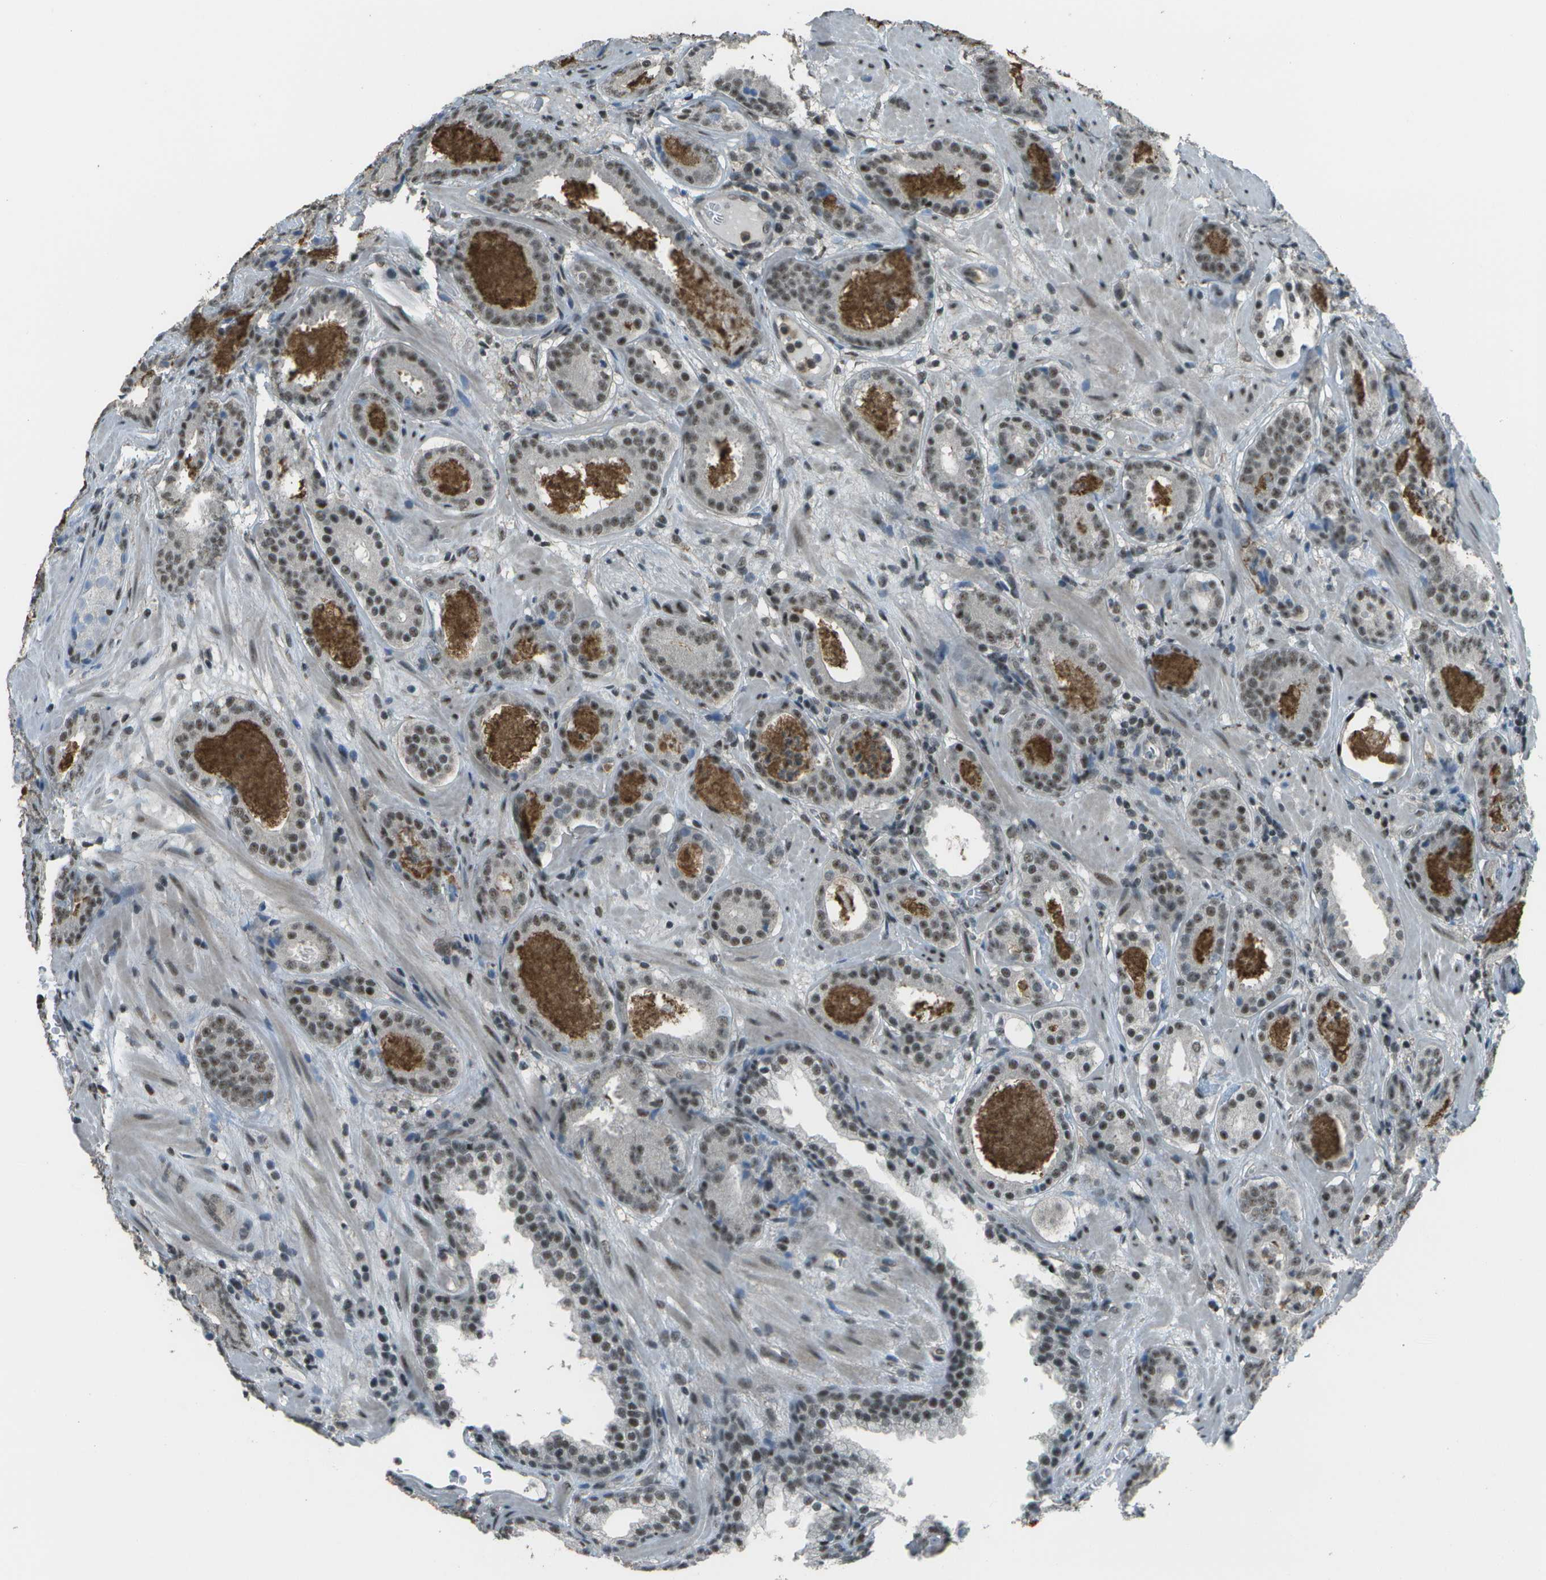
{"staining": {"intensity": "weak", "quantity": ">75%", "location": "nuclear"}, "tissue": "prostate cancer", "cell_type": "Tumor cells", "image_type": "cancer", "snomed": [{"axis": "morphology", "description": "Adenocarcinoma, Low grade"}, {"axis": "topography", "description": "Prostate"}], "caption": "Human prostate cancer (low-grade adenocarcinoma) stained for a protein (brown) demonstrates weak nuclear positive expression in about >75% of tumor cells.", "gene": "DEPDC1", "patient": {"sex": "male", "age": 69}}